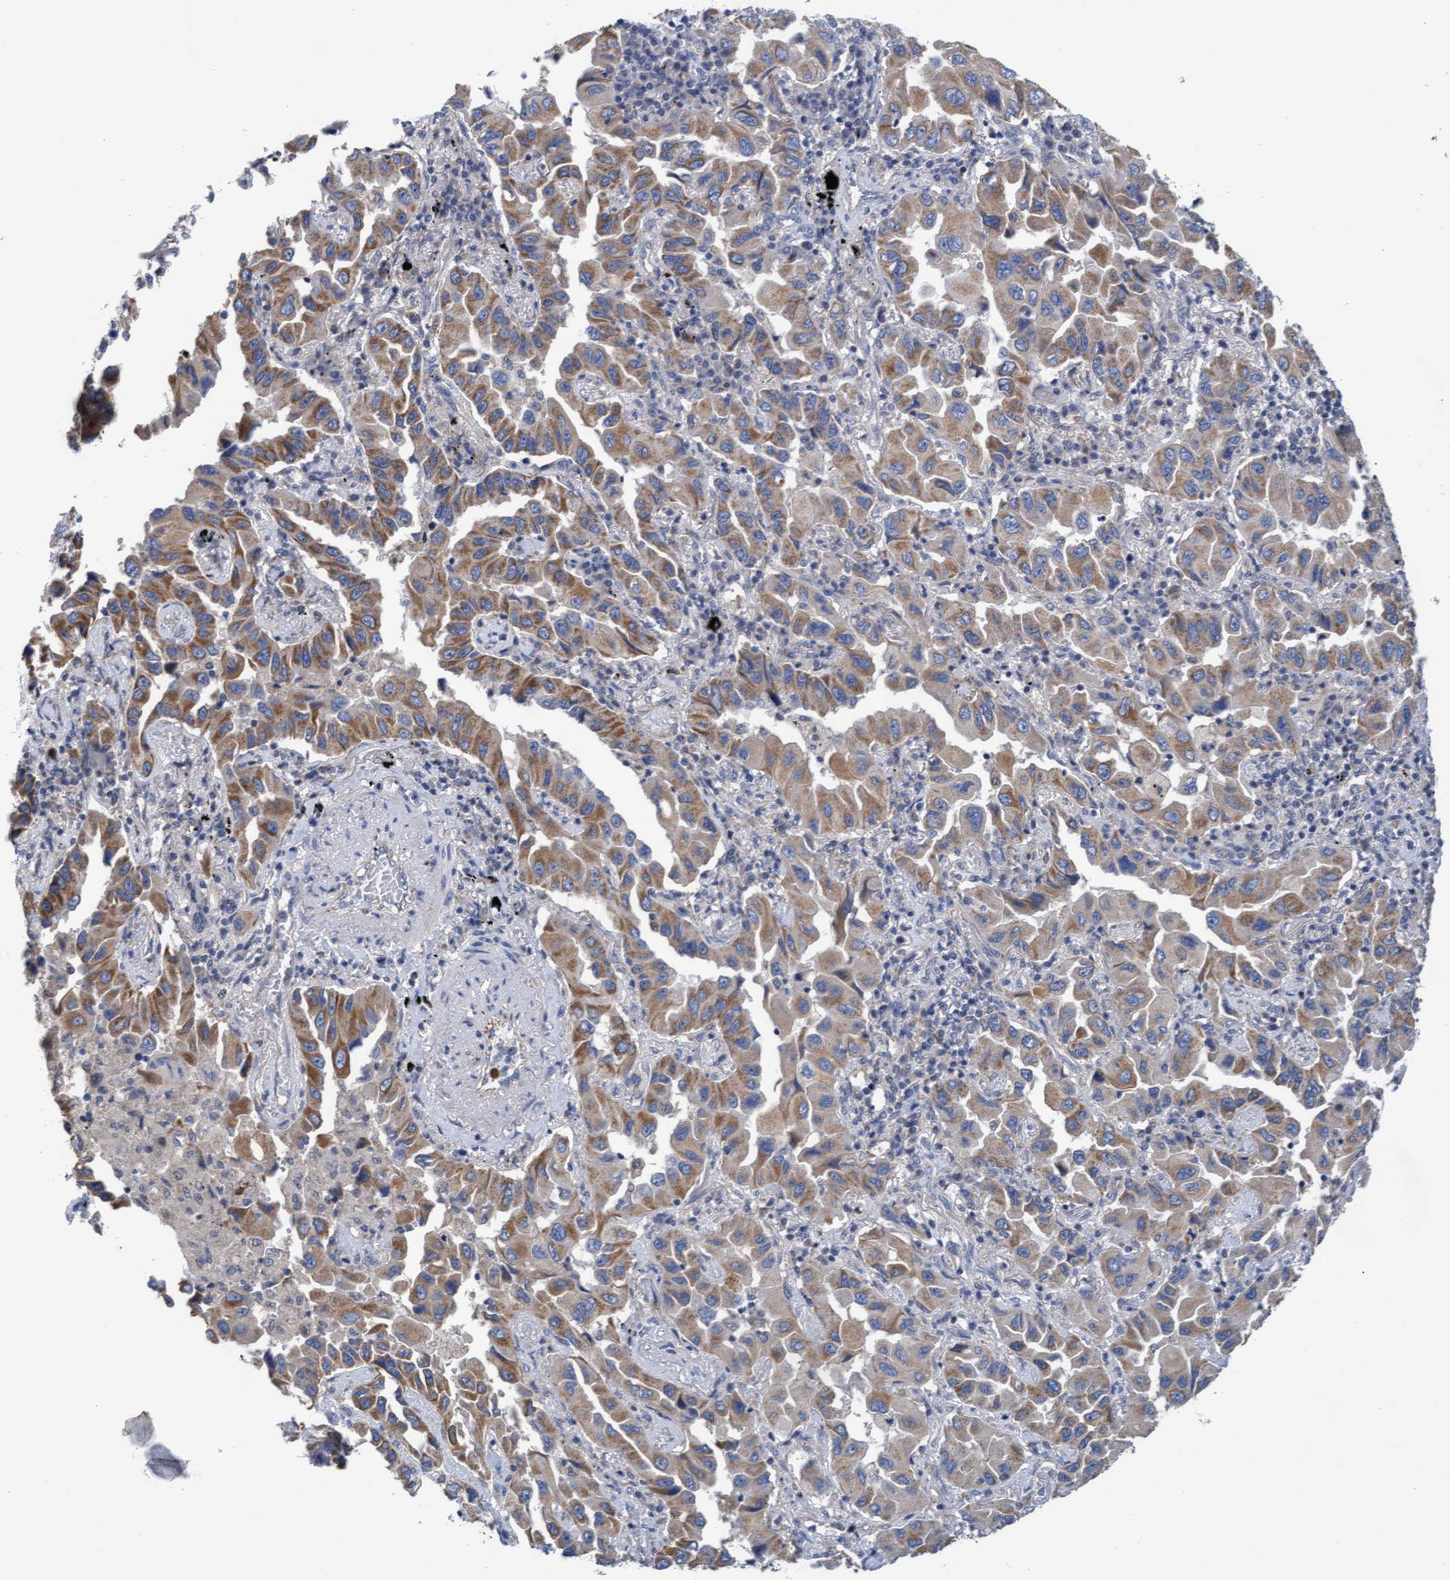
{"staining": {"intensity": "moderate", "quantity": ">75%", "location": "cytoplasmic/membranous"}, "tissue": "lung cancer", "cell_type": "Tumor cells", "image_type": "cancer", "snomed": [{"axis": "morphology", "description": "Adenocarcinoma, NOS"}, {"axis": "topography", "description": "Lung"}], "caption": "Human lung cancer stained for a protein (brown) reveals moderate cytoplasmic/membranous positive expression in about >75% of tumor cells.", "gene": "MRPL38", "patient": {"sex": "female", "age": 65}}